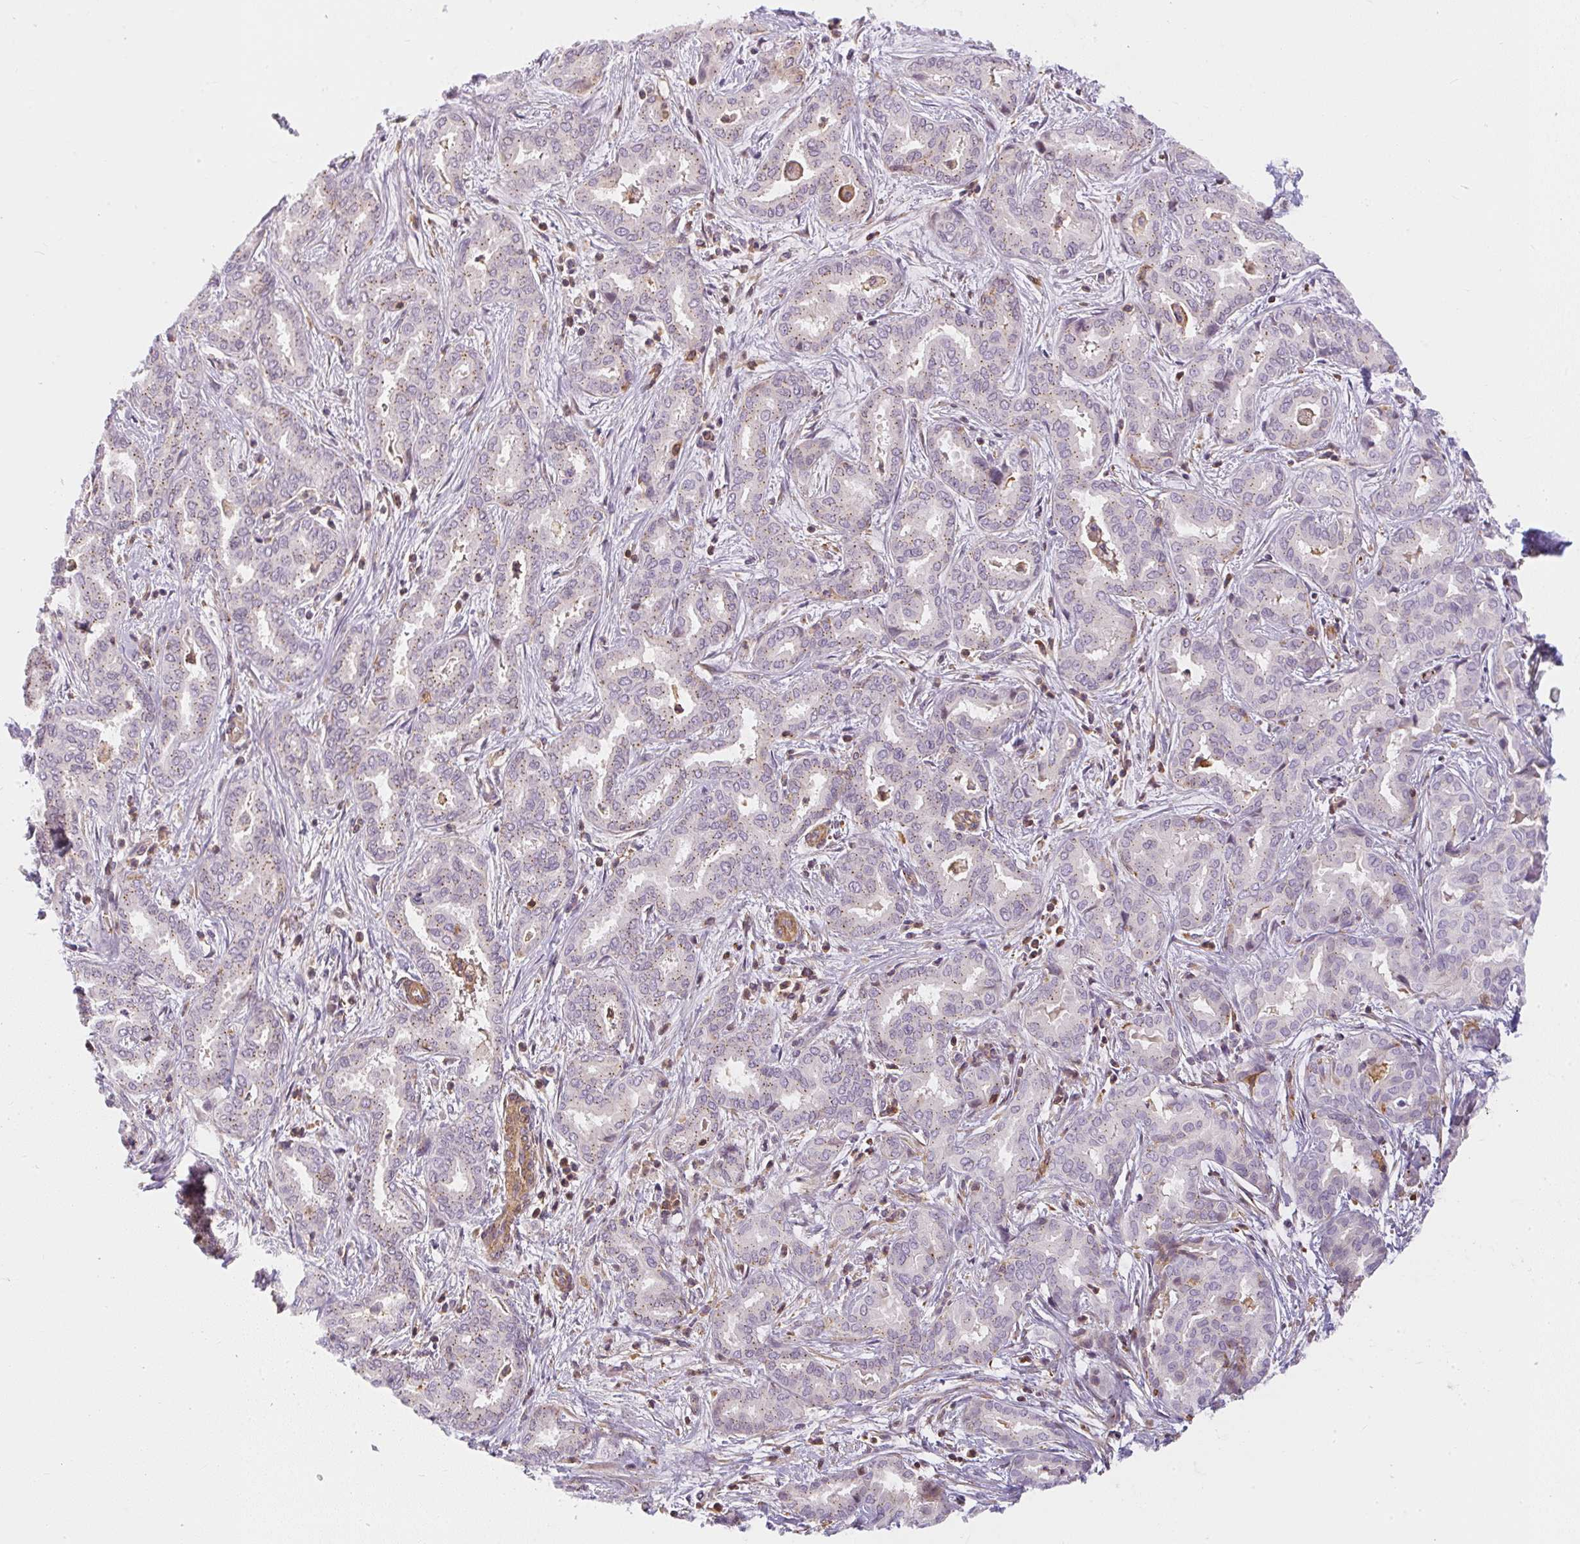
{"staining": {"intensity": "weak", "quantity": "<25%", "location": "cytoplasmic/membranous"}, "tissue": "liver cancer", "cell_type": "Tumor cells", "image_type": "cancer", "snomed": [{"axis": "morphology", "description": "Cholangiocarcinoma"}, {"axis": "topography", "description": "Liver"}], "caption": "High magnification brightfield microscopy of liver cholangiocarcinoma stained with DAB (3,3'-diaminobenzidine) (brown) and counterstained with hematoxylin (blue): tumor cells show no significant expression. (Stains: DAB IHC with hematoxylin counter stain, Microscopy: brightfield microscopy at high magnification).", "gene": "SULF1", "patient": {"sex": "female", "age": 64}}